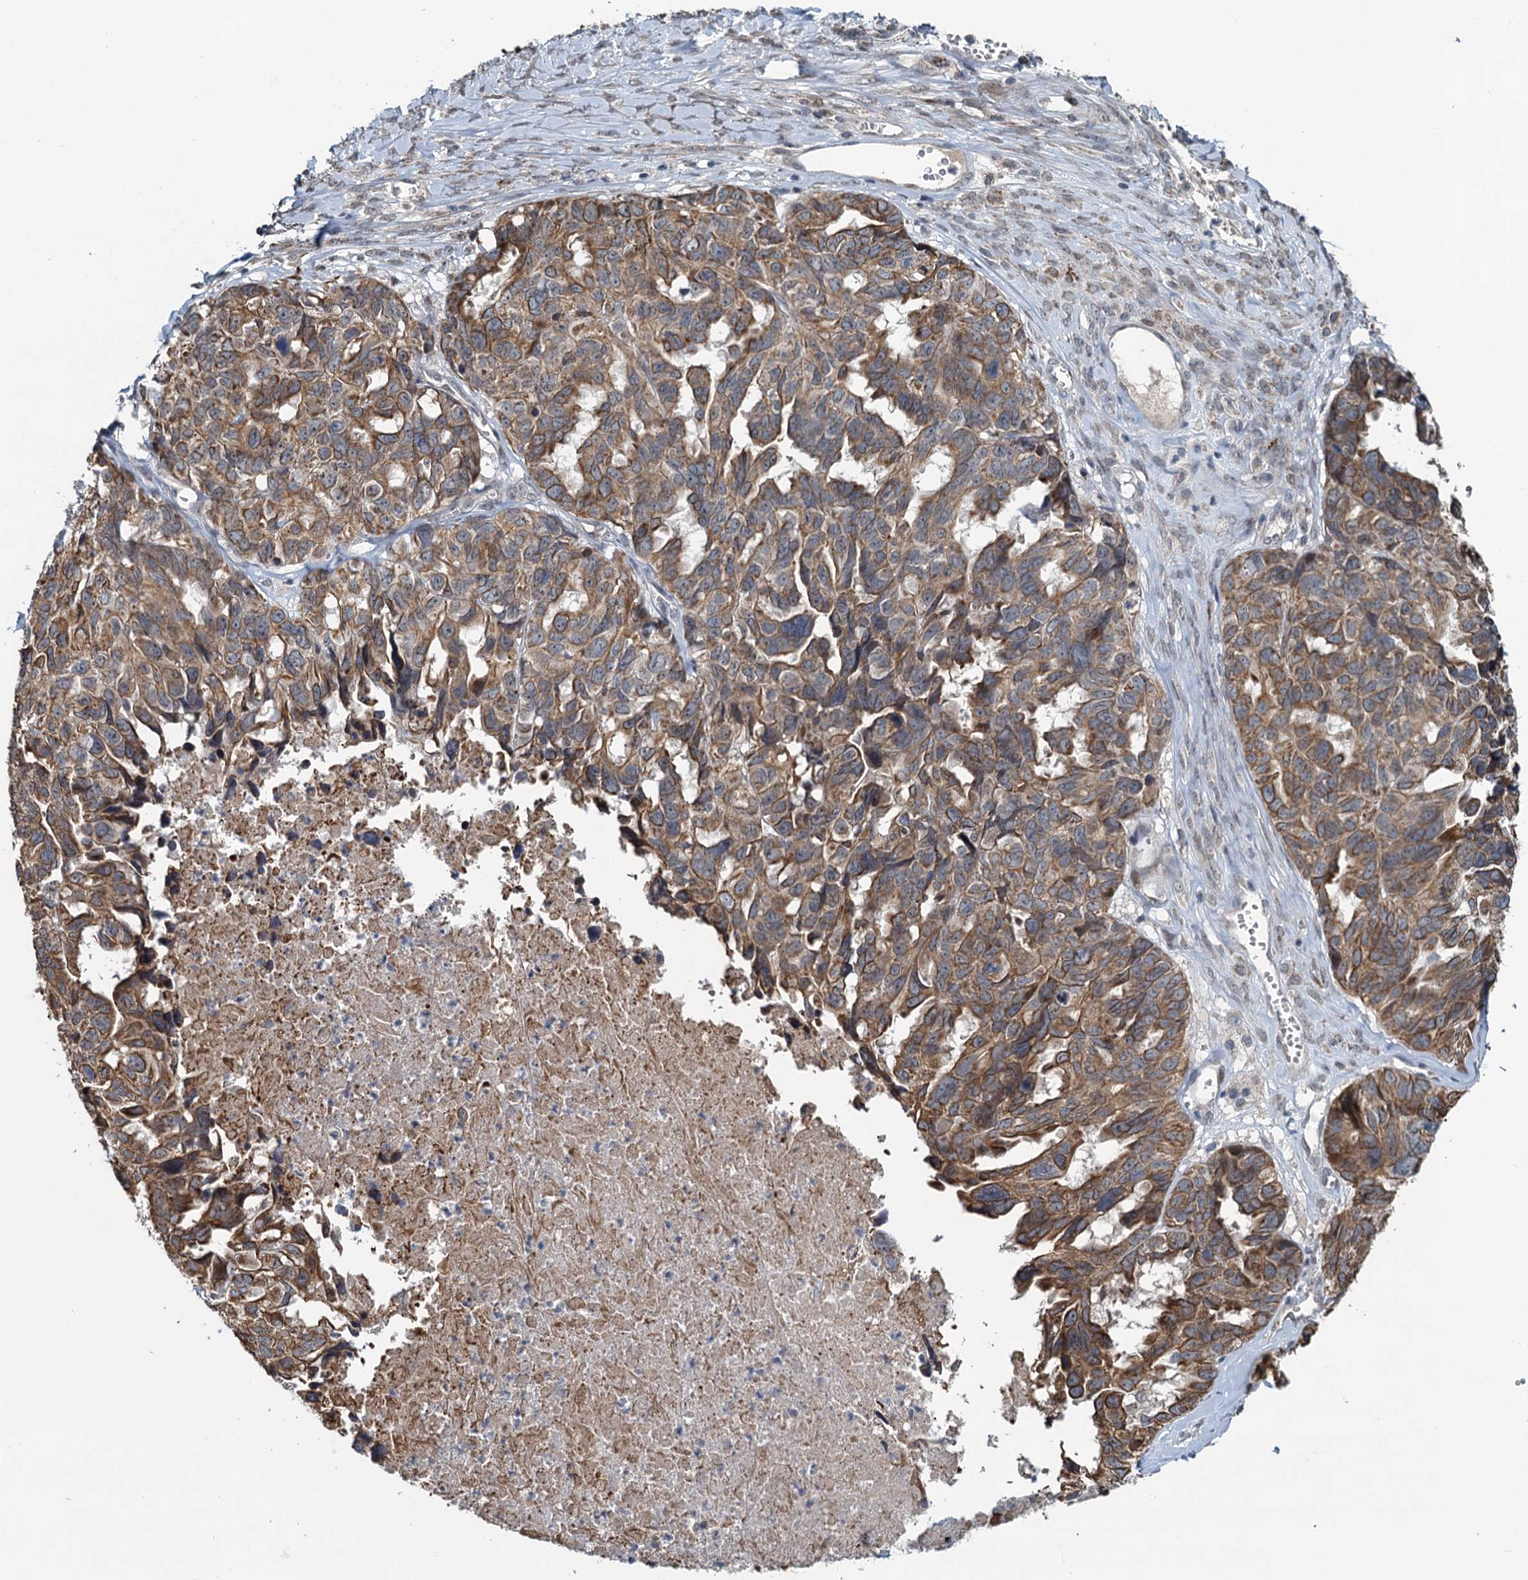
{"staining": {"intensity": "moderate", "quantity": ">75%", "location": "cytoplasmic/membranous"}, "tissue": "ovarian cancer", "cell_type": "Tumor cells", "image_type": "cancer", "snomed": [{"axis": "morphology", "description": "Cystadenocarcinoma, serous, NOS"}, {"axis": "topography", "description": "Ovary"}], "caption": "High-magnification brightfield microscopy of serous cystadenocarcinoma (ovarian) stained with DAB (3,3'-diaminobenzidine) (brown) and counterstained with hematoxylin (blue). tumor cells exhibit moderate cytoplasmic/membranous positivity is seen in approximately>75% of cells.", "gene": "RITA1", "patient": {"sex": "female", "age": 79}}